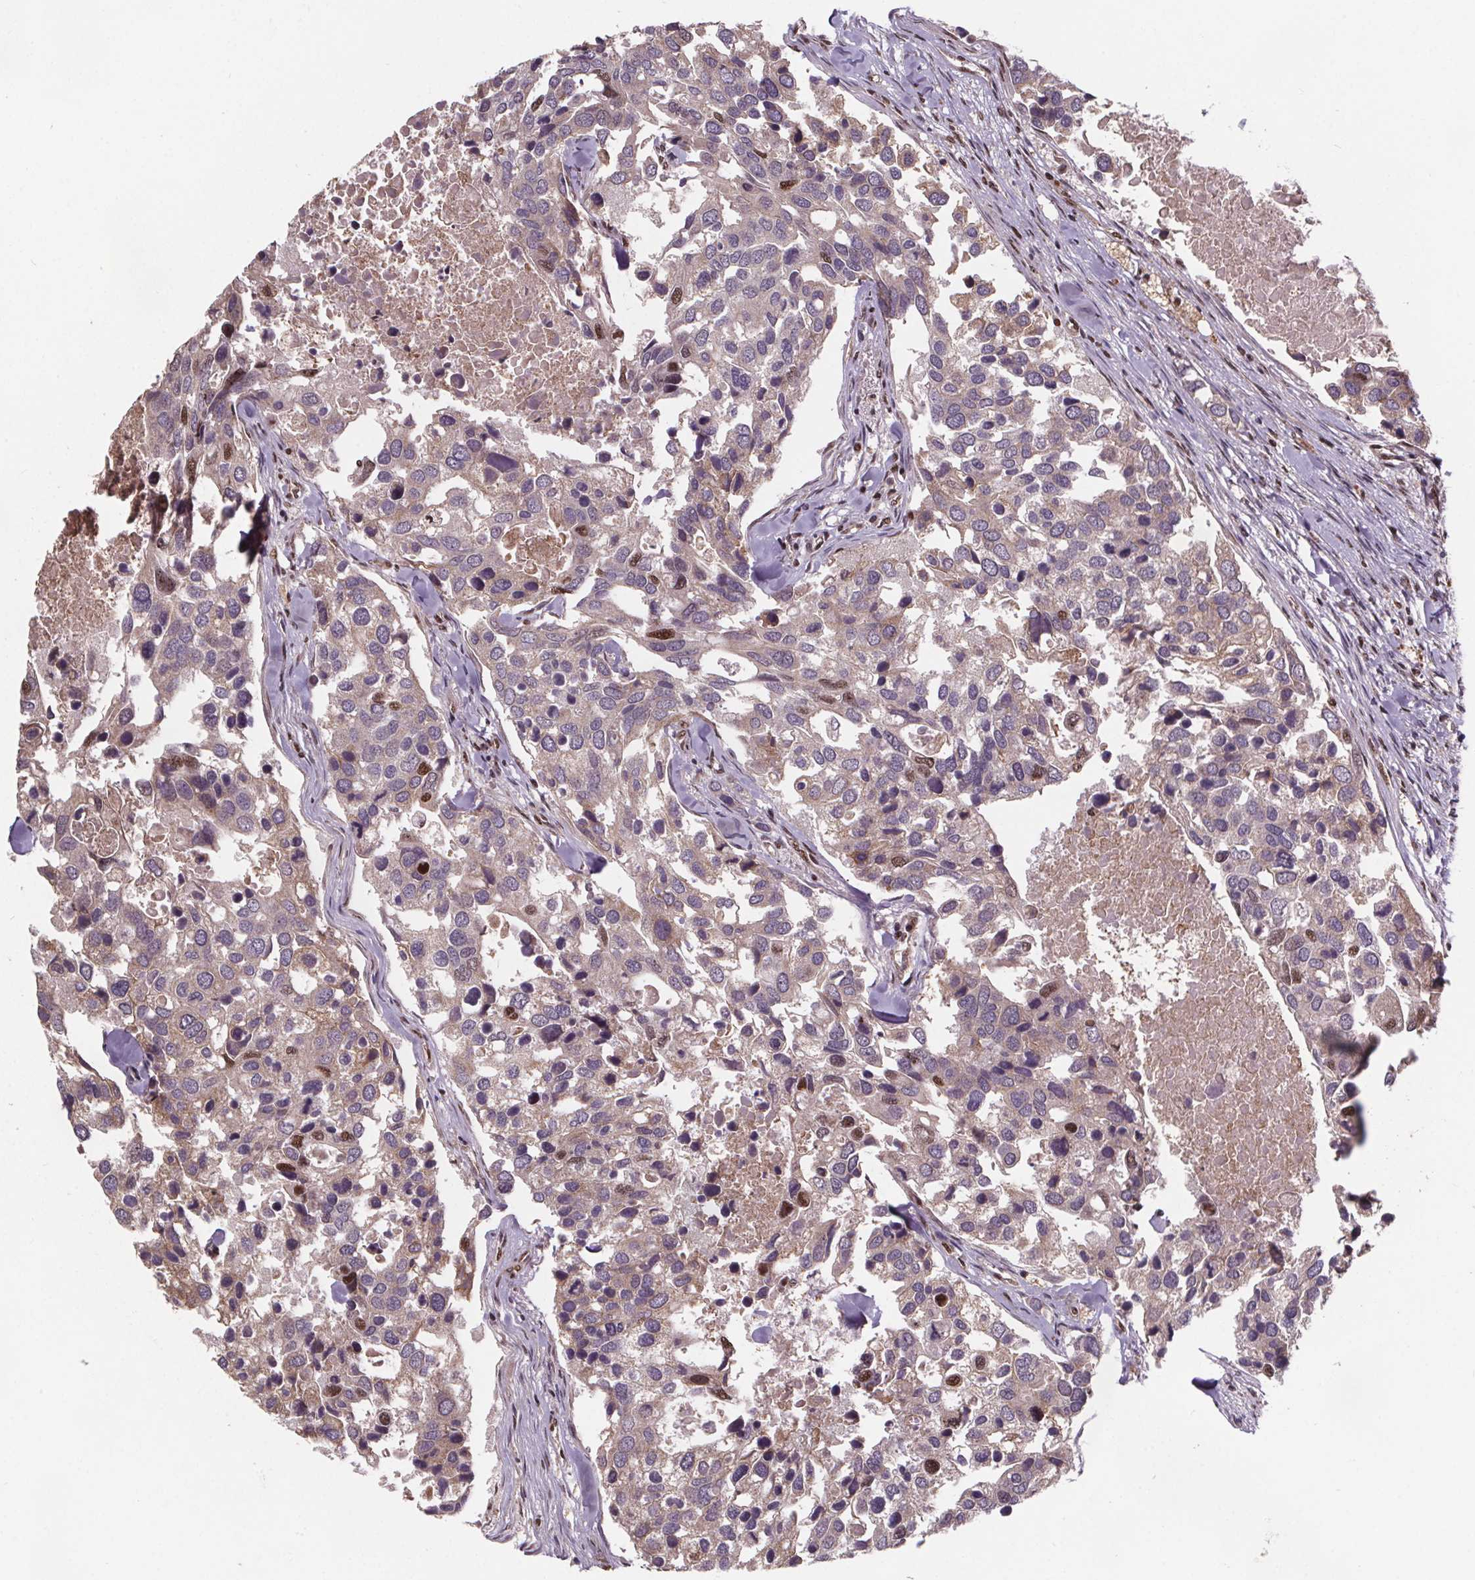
{"staining": {"intensity": "moderate", "quantity": "<25%", "location": "nuclear"}, "tissue": "breast cancer", "cell_type": "Tumor cells", "image_type": "cancer", "snomed": [{"axis": "morphology", "description": "Duct carcinoma"}, {"axis": "topography", "description": "Breast"}], "caption": "Breast cancer (invasive ductal carcinoma) tissue demonstrates moderate nuclear expression in approximately <25% of tumor cells (brown staining indicates protein expression, while blue staining denotes nuclei).", "gene": "JARID2", "patient": {"sex": "female", "age": 83}}